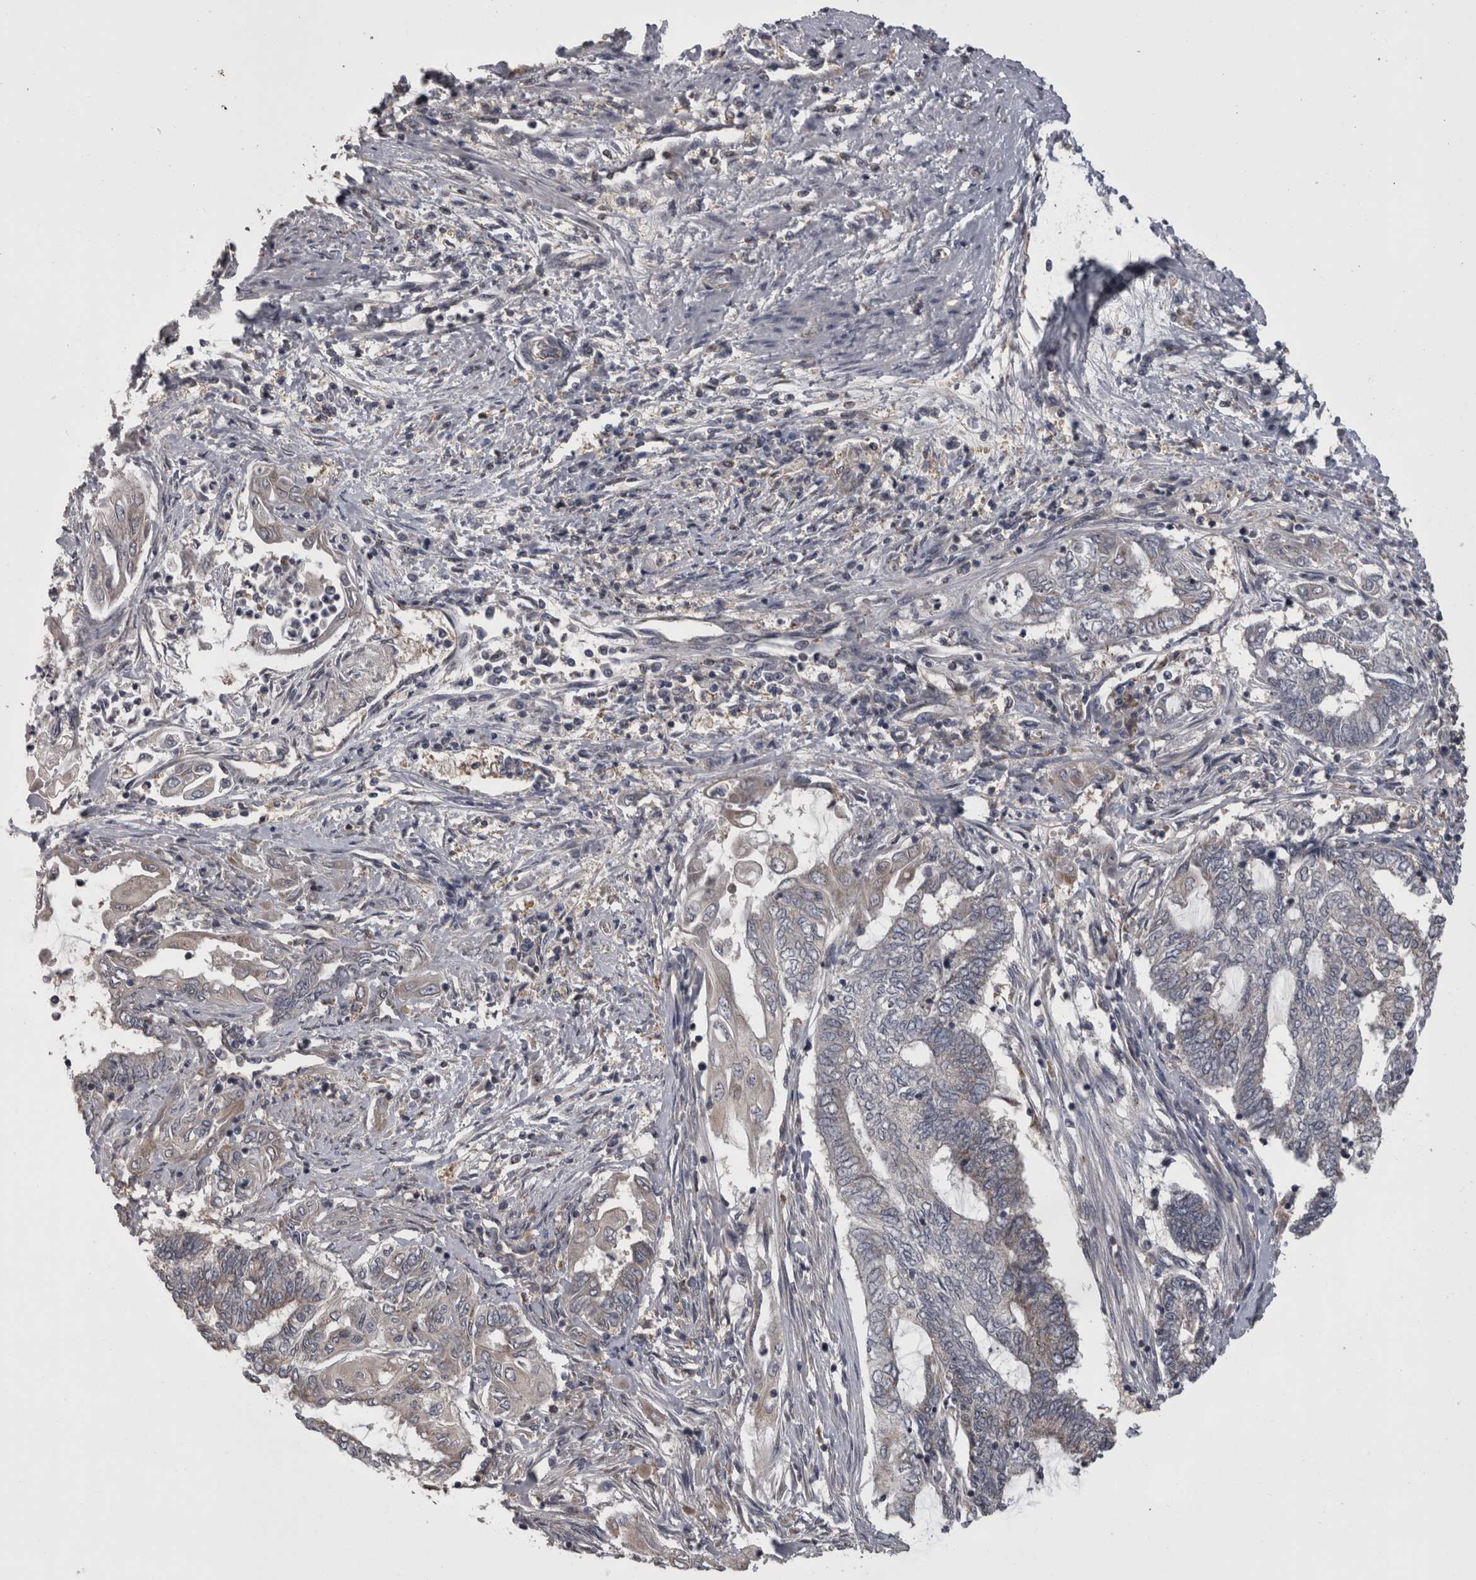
{"staining": {"intensity": "weak", "quantity": "25%-75%", "location": "cytoplasmic/membranous"}, "tissue": "endometrial cancer", "cell_type": "Tumor cells", "image_type": "cancer", "snomed": [{"axis": "morphology", "description": "Adenocarcinoma, NOS"}, {"axis": "topography", "description": "Uterus"}, {"axis": "topography", "description": "Endometrium"}], "caption": "Brown immunohistochemical staining in human endometrial cancer (adenocarcinoma) reveals weak cytoplasmic/membranous staining in about 25%-75% of tumor cells.", "gene": "APRT", "patient": {"sex": "female", "age": 70}}